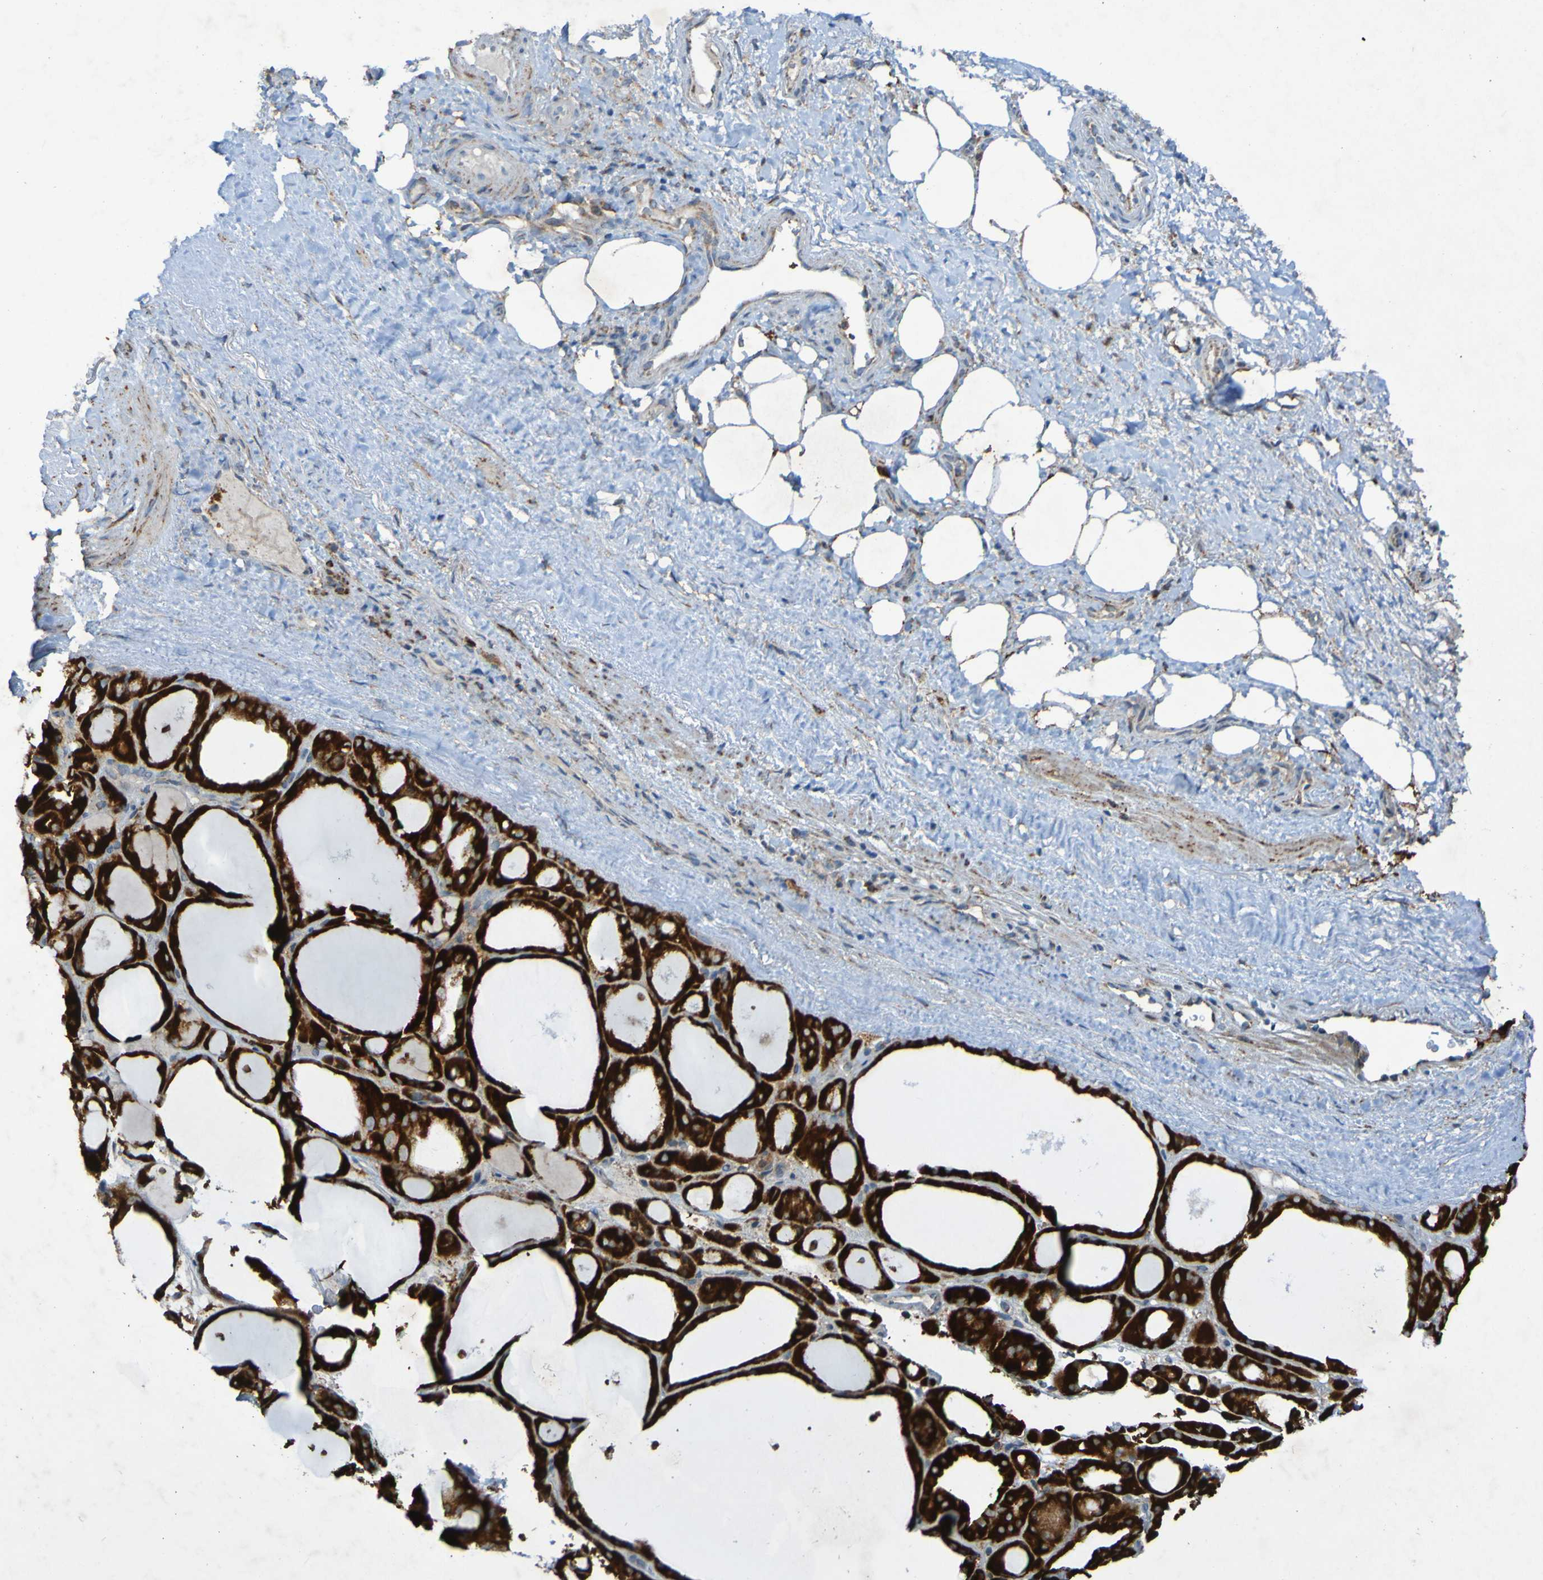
{"staining": {"intensity": "strong", "quantity": ">75%", "location": "cytoplasmic/membranous"}, "tissue": "thyroid gland", "cell_type": "Glandular cells", "image_type": "normal", "snomed": [{"axis": "morphology", "description": "Normal tissue, NOS"}, {"axis": "morphology", "description": "Carcinoma, NOS"}, {"axis": "topography", "description": "Thyroid gland"}], "caption": "Unremarkable thyroid gland shows strong cytoplasmic/membranous expression in about >75% of glandular cells.", "gene": "CCDC51", "patient": {"sex": "female", "age": 86}}